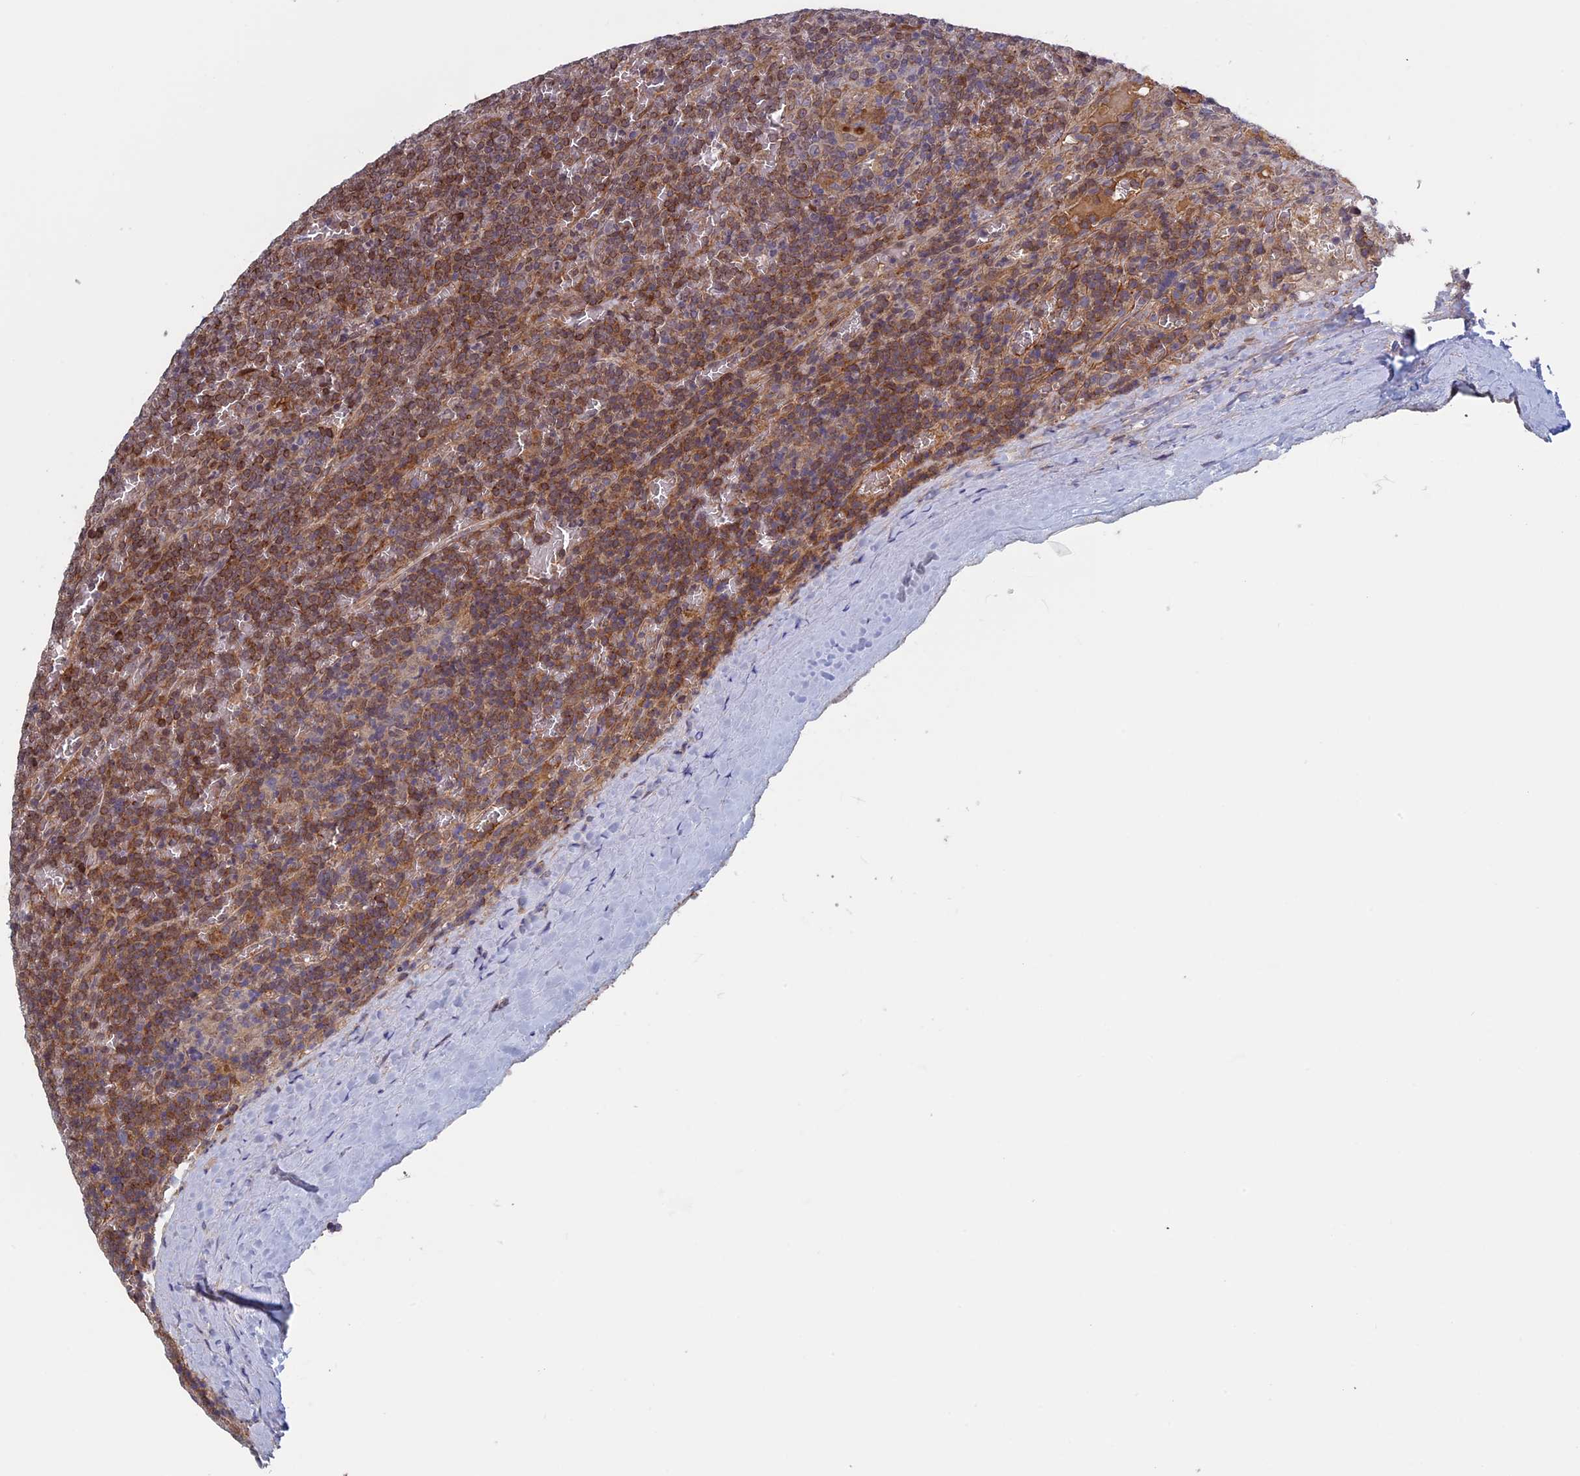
{"staining": {"intensity": "moderate", "quantity": ">75%", "location": "cytoplasmic/membranous,nuclear"}, "tissue": "lymphoma", "cell_type": "Tumor cells", "image_type": "cancer", "snomed": [{"axis": "morphology", "description": "Malignant lymphoma, non-Hodgkin's type, Low grade"}, {"axis": "topography", "description": "Spleen"}], "caption": "A micrograph showing moderate cytoplasmic/membranous and nuclear staining in approximately >75% of tumor cells in malignant lymphoma, non-Hodgkin's type (low-grade), as visualized by brown immunohistochemical staining.", "gene": "FADS1", "patient": {"sex": "female", "age": 19}}